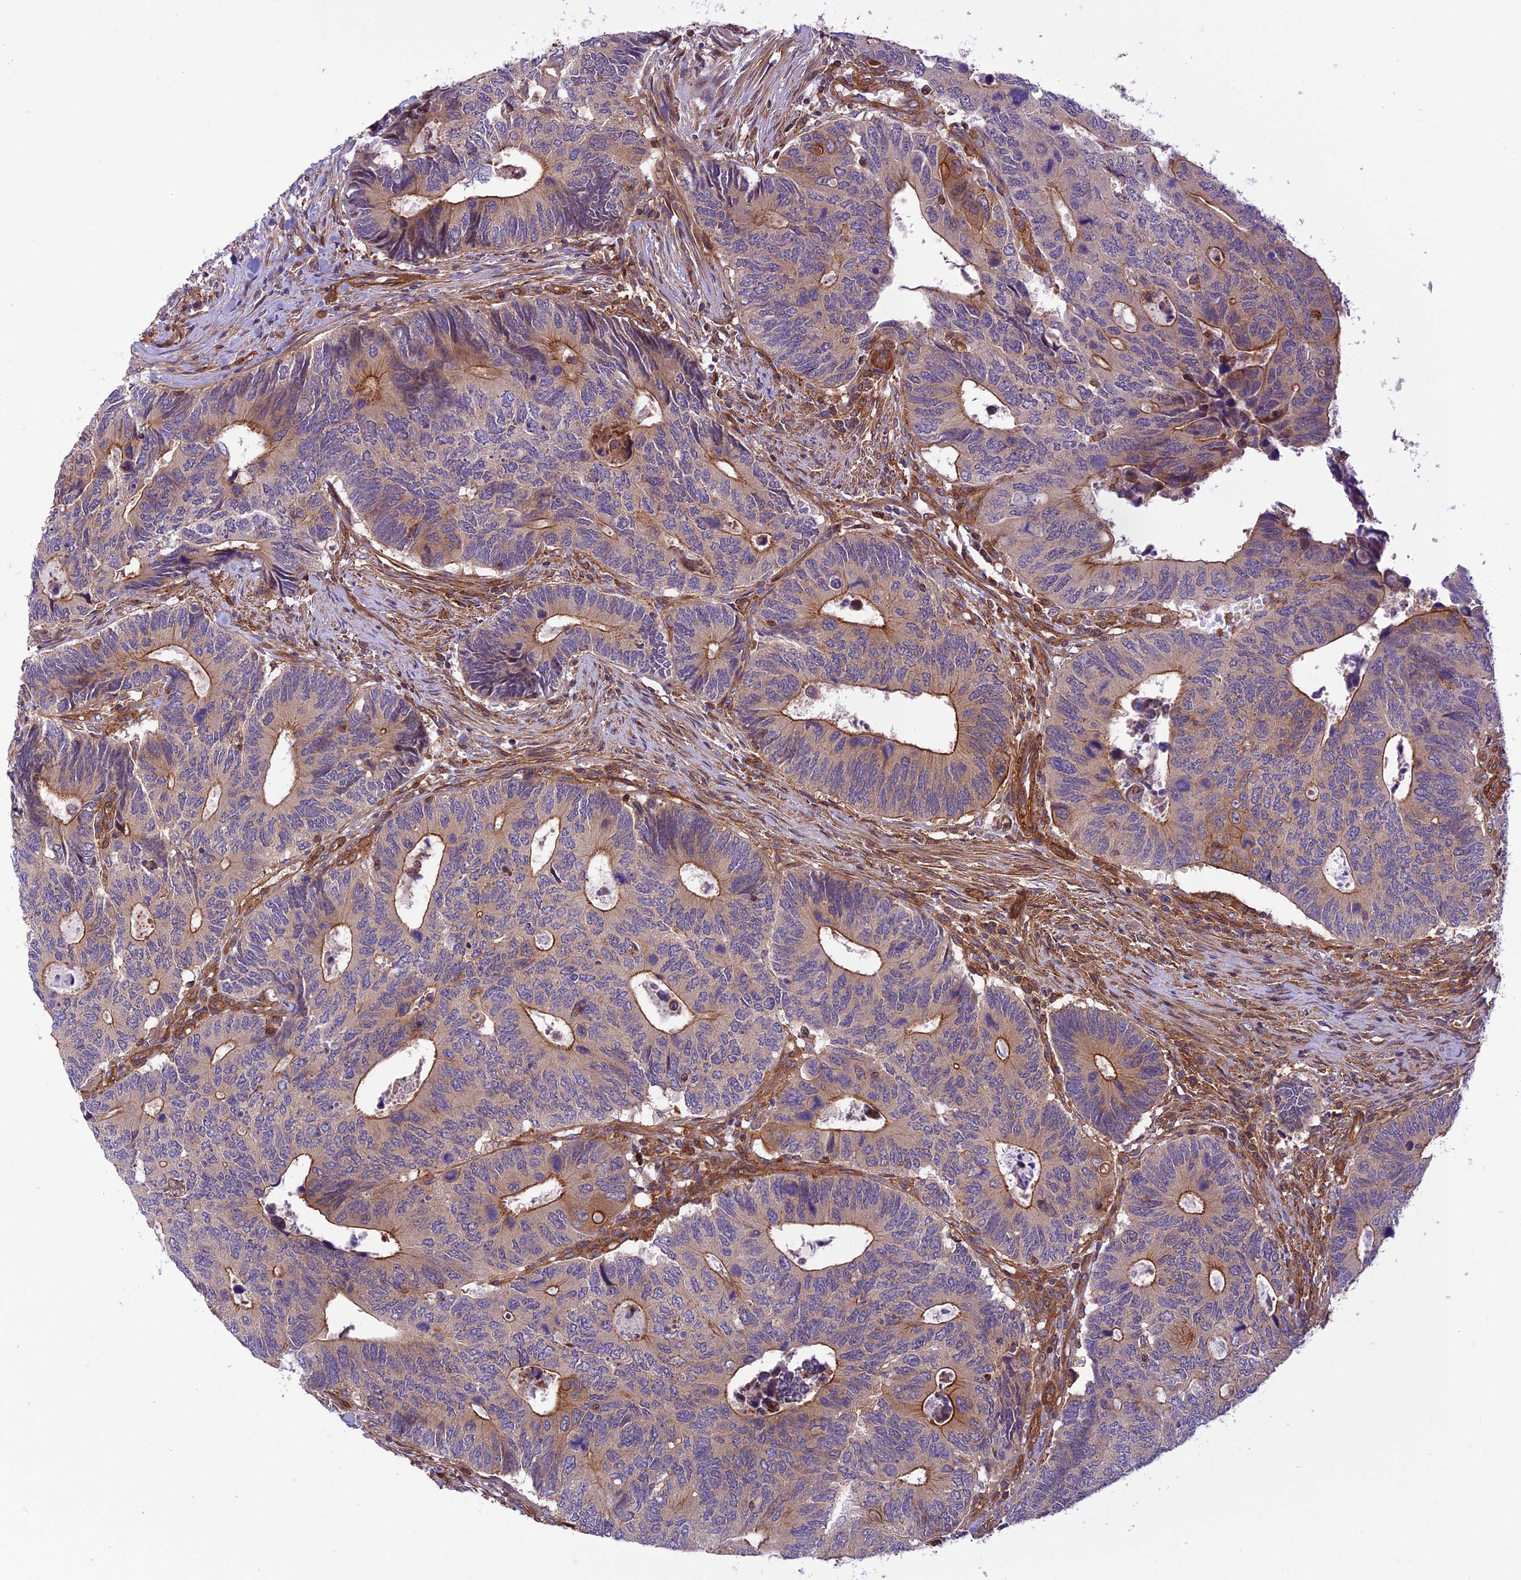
{"staining": {"intensity": "moderate", "quantity": "<25%", "location": "cytoplasmic/membranous"}, "tissue": "colorectal cancer", "cell_type": "Tumor cells", "image_type": "cancer", "snomed": [{"axis": "morphology", "description": "Adenocarcinoma, NOS"}, {"axis": "topography", "description": "Colon"}], "caption": "The histopathology image shows immunohistochemical staining of adenocarcinoma (colorectal). There is moderate cytoplasmic/membranous staining is identified in approximately <25% of tumor cells.", "gene": "EVI5L", "patient": {"sex": "male", "age": 87}}